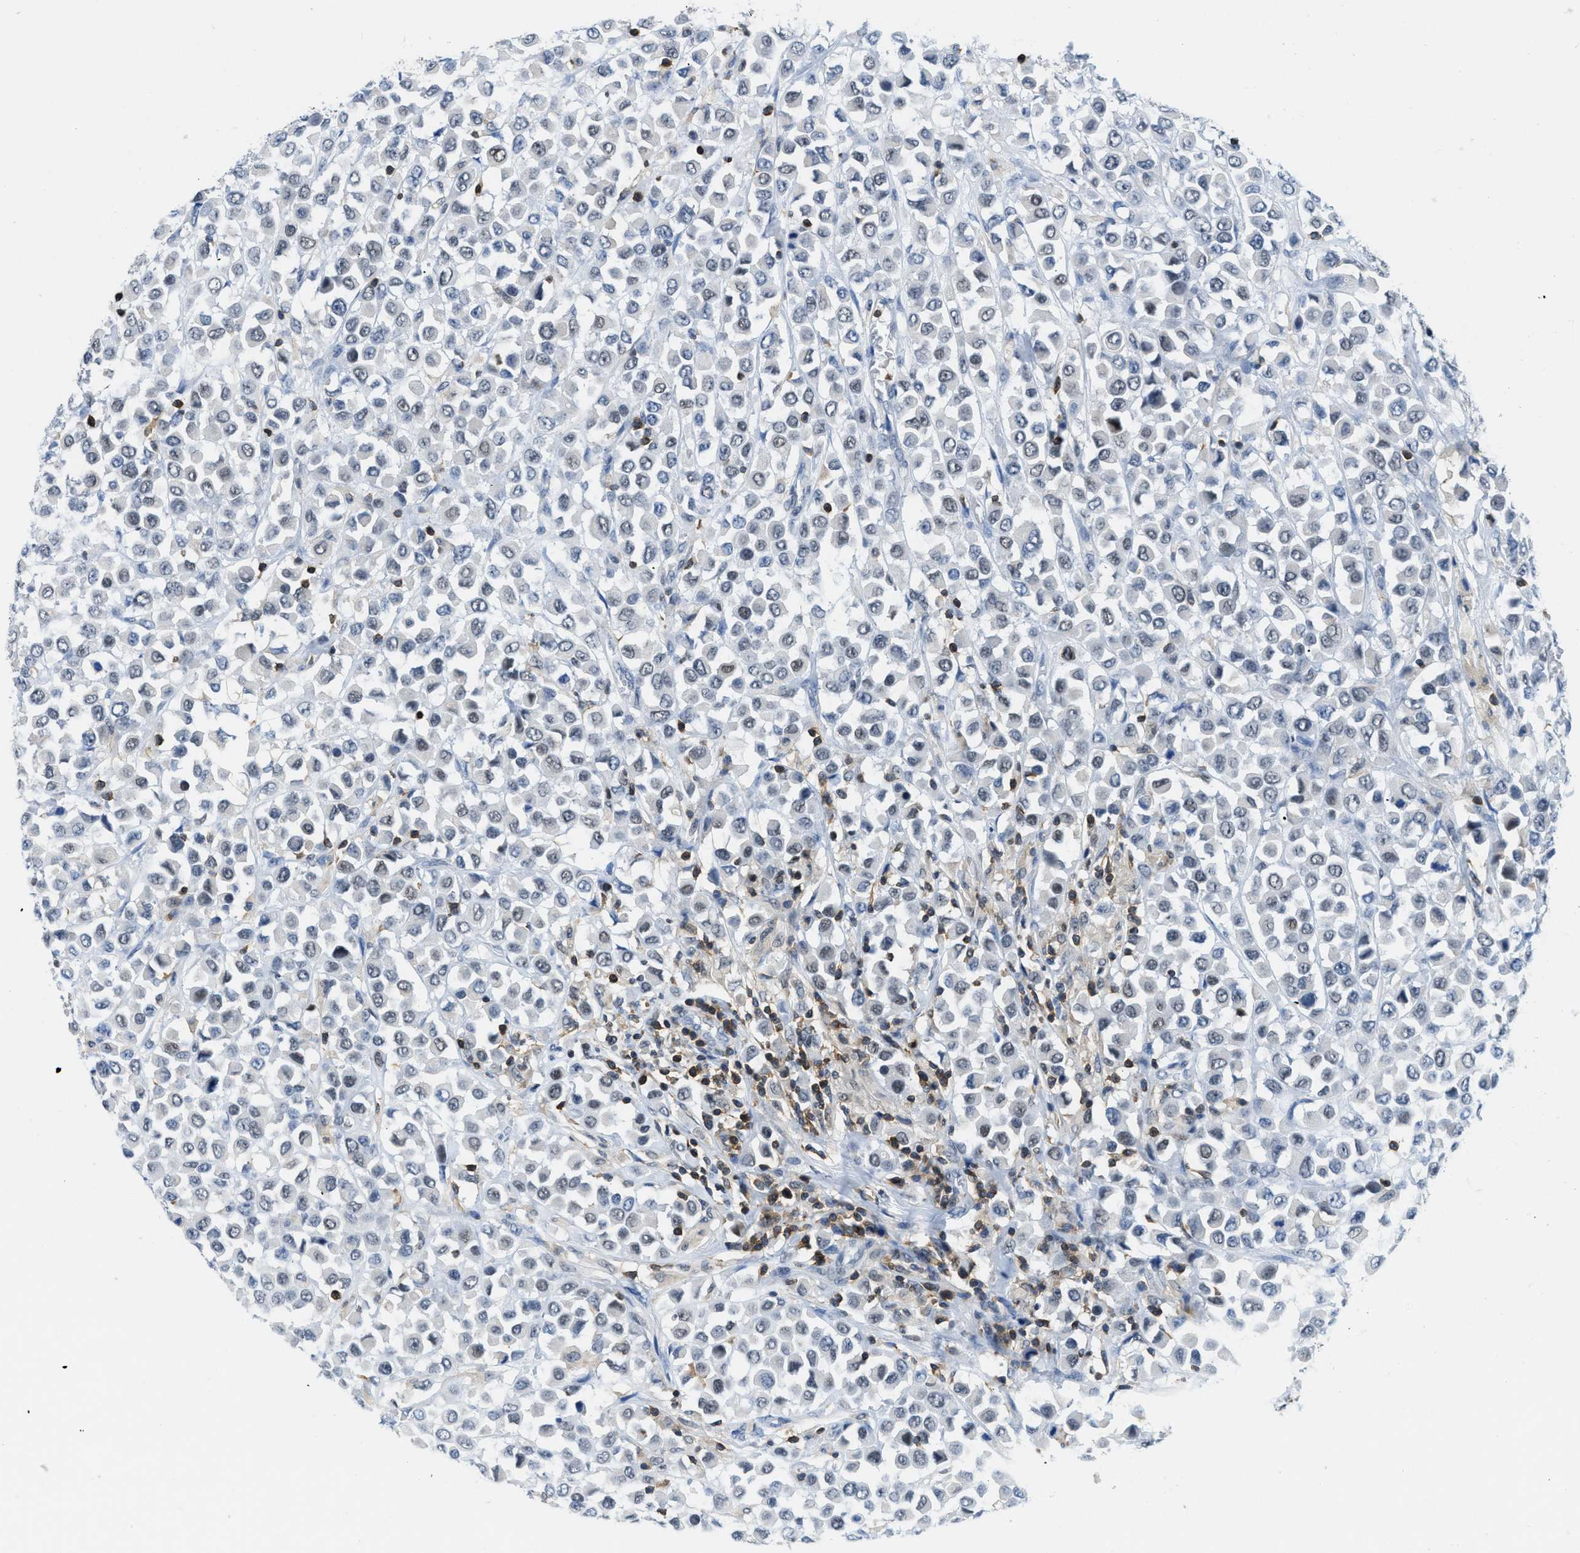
{"staining": {"intensity": "negative", "quantity": "none", "location": "none"}, "tissue": "breast cancer", "cell_type": "Tumor cells", "image_type": "cancer", "snomed": [{"axis": "morphology", "description": "Duct carcinoma"}, {"axis": "topography", "description": "Breast"}], "caption": "High magnification brightfield microscopy of infiltrating ductal carcinoma (breast) stained with DAB (brown) and counterstained with hematoxylin (blue): tumor cells show no significant expression. The staining was performed using DAB to visualize the protein expression in brown, while the nuclei were stained in blue with hematoxylin (Magnification: 20x).", "gene": "FAM151A", "patient": {"sex": "female", "age": 61}}